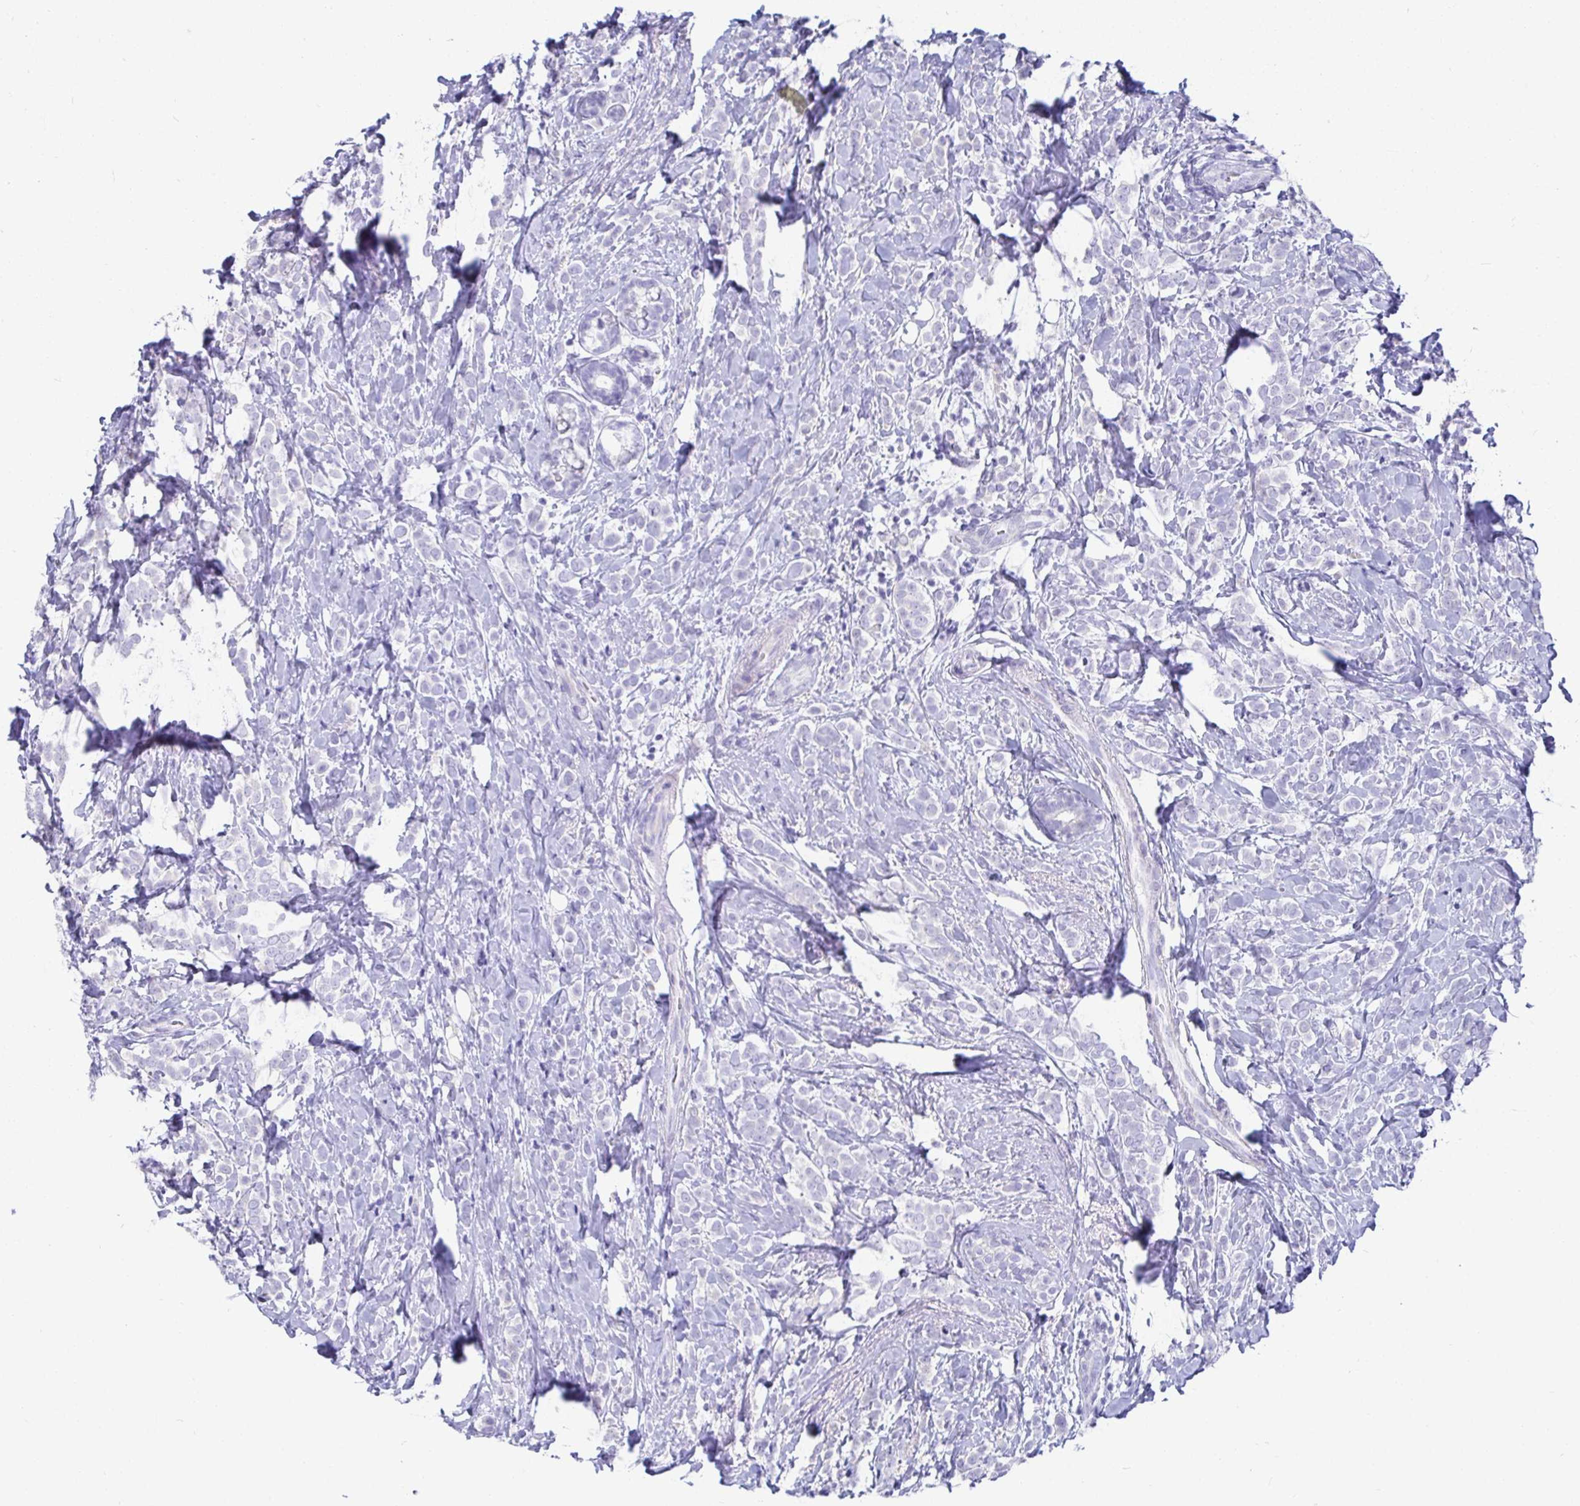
{"staining": {"intensity": "negative", "quantity": "none", "location": "none"}, "tissue": "breast cancer", "cell_type": "Tumor cells", "image_type": "cancer", "snomed": [{"axis": "morphology", "description": "Lobular carcinoma"}, {"axis": "topography", "description": "Breast"}], "caption": "DAB (3,3'-diaminobenzidine) immunohistochemical staining of breast cancer (lobular carcinoma) displays no significant staining in tumor cells.", "gene": "TMEM241", "patient": {"sex": "female", "age": 49}}